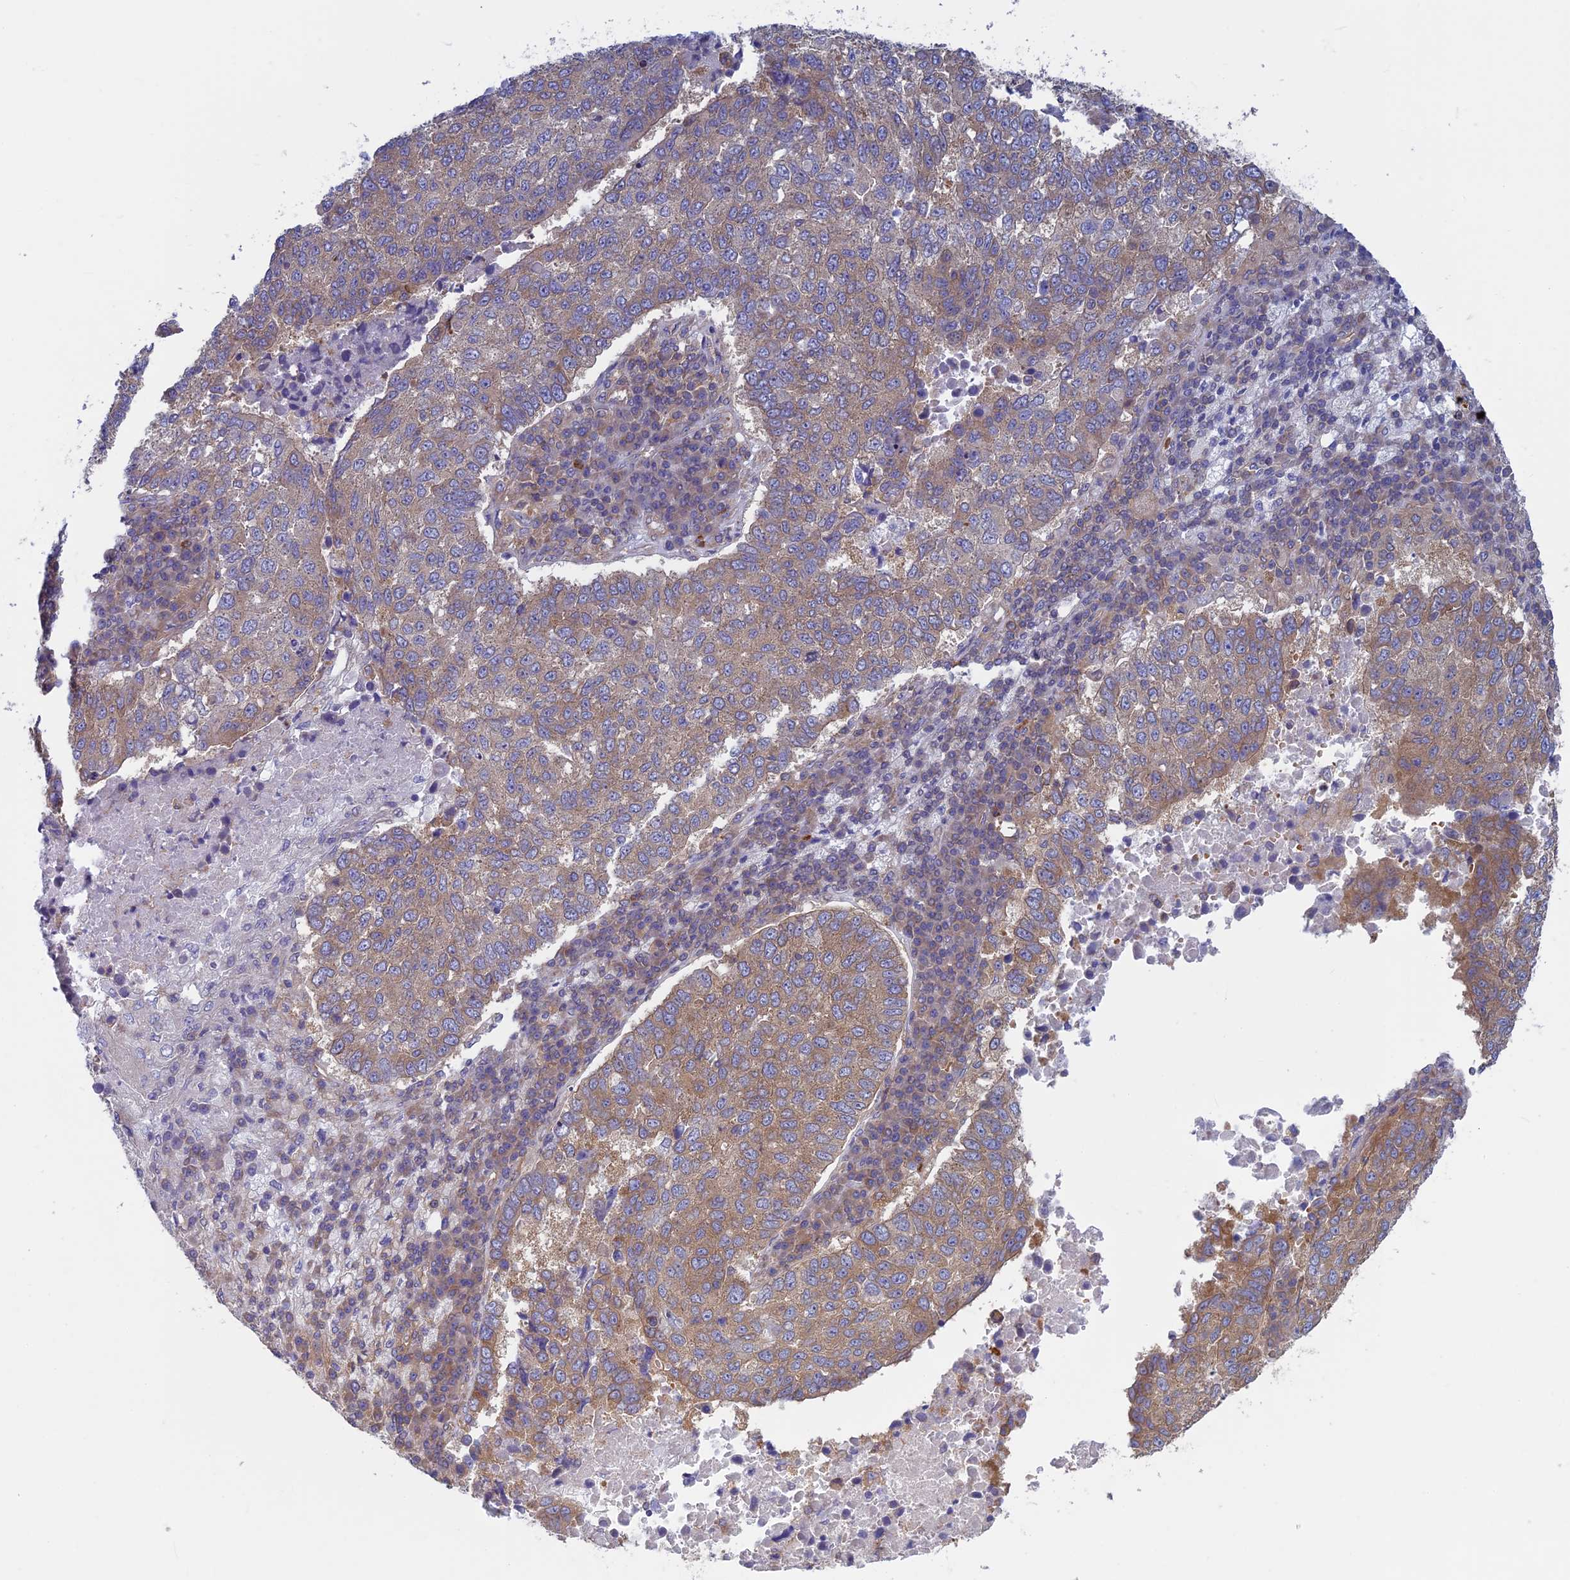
{"staining": {"intensity": "moderate", "quantity": ">75%", "location": "cytoplasmic/membranous"}, "tissue": "lung cancer", "cell_type": "Tumor cells", "image_type": "cancer", "snomed": [{"axis": "morphology", "description": "Squamous cell carcinoma, NOS"}, {"axis": "topography", "description": "Lung"}], "caption": "Immunohistochemical staining of human squamous cell carcinoma (lung) displays moderate cytoplasmic/membranous protein positivity in about >75% of tumor cells. Using DAB (3,3'-diaminobenzidine) (brown) and hematoxylin (blue) stains, captured at high magnification using brightfield microscopy.", "gene": "DNM1L", "patient": {"sex": "male", "age": 73}}